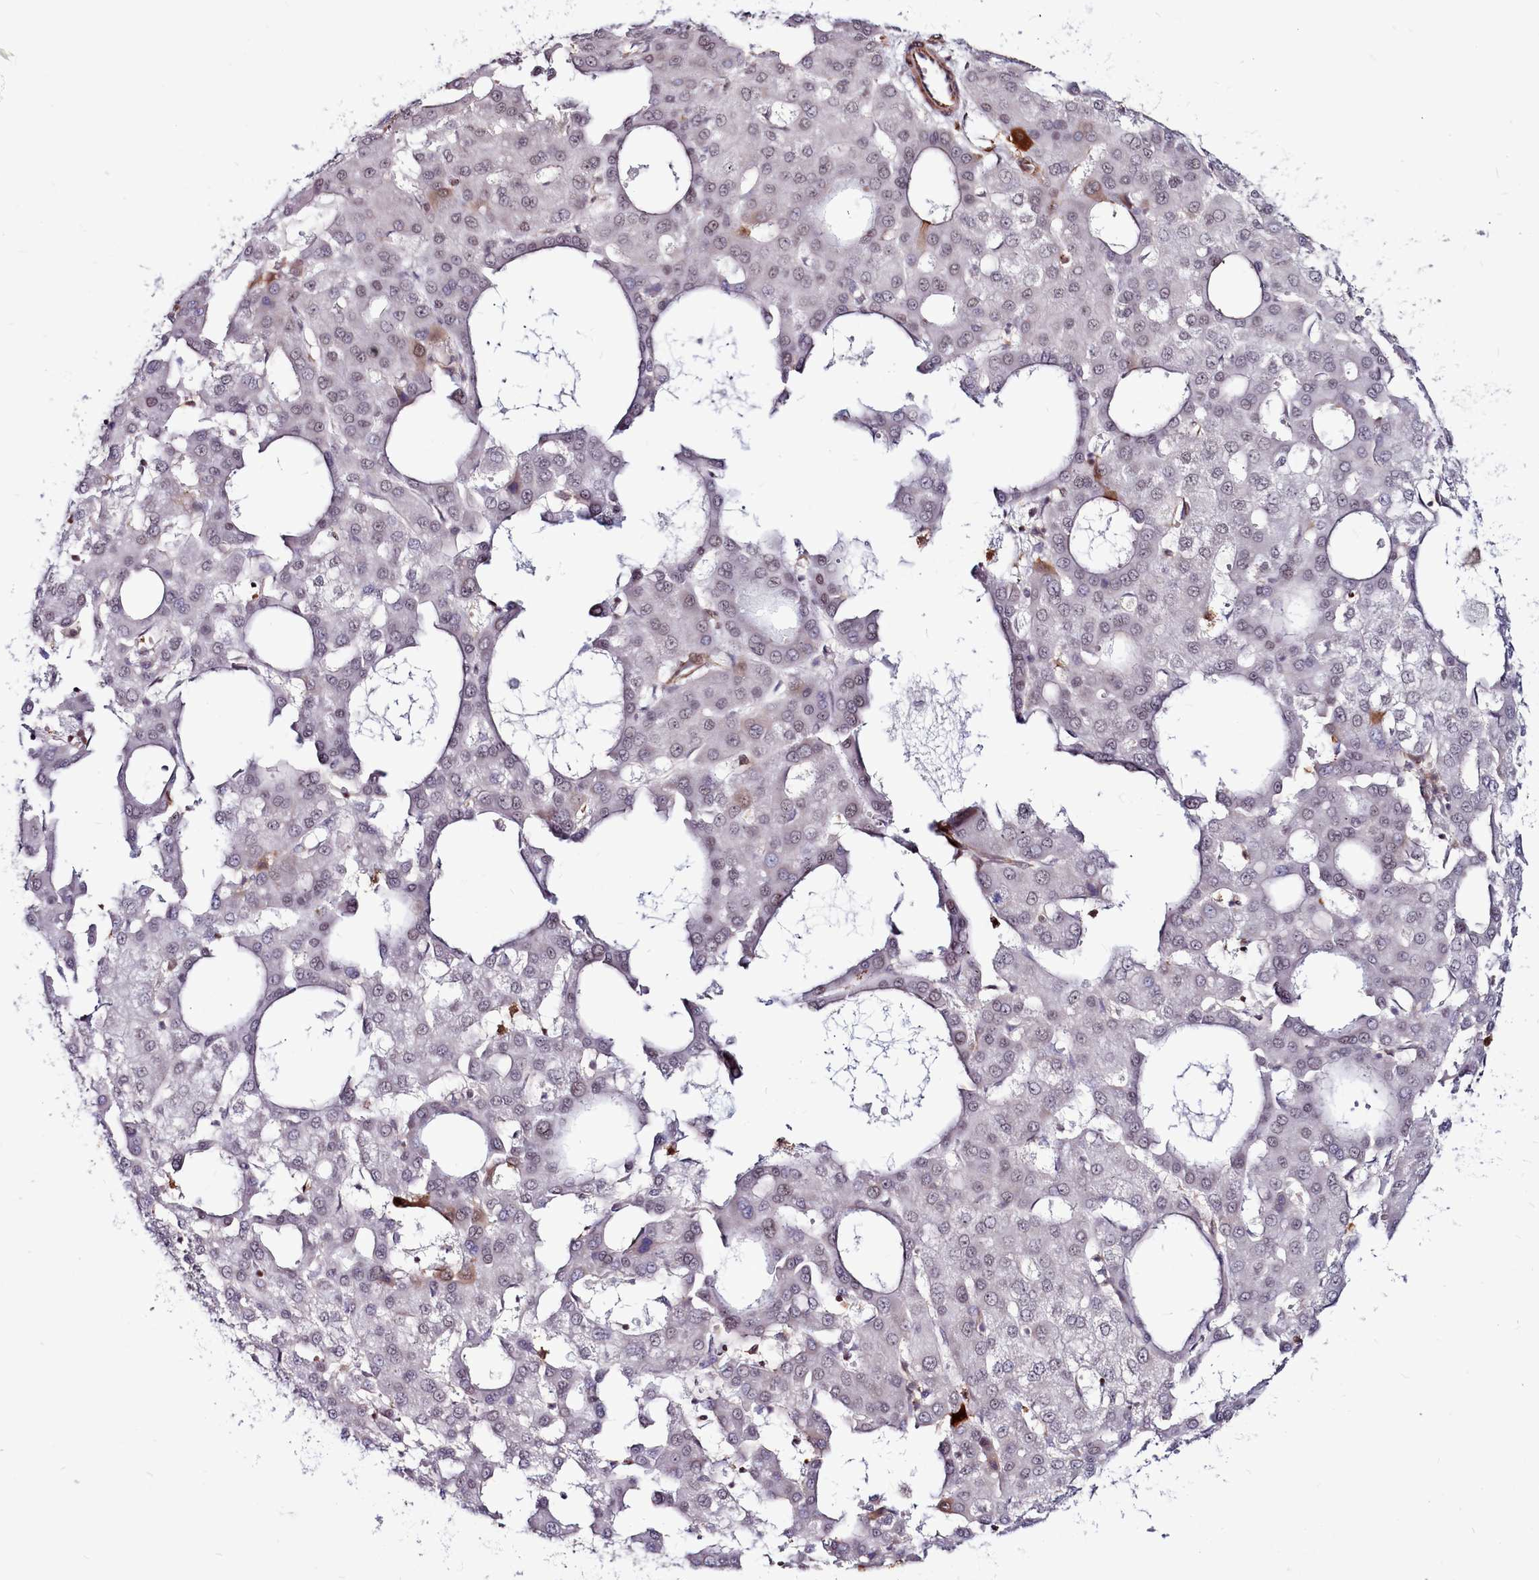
{"staining": {"intensity": "negative", "quantity": "none", "location": "none"}, "tissue": "liver cancer", "cell_type": "Tumor cells", "image_type": "cancer", "snomed": [{"axis": "morphology", "description": "Carcinoma, Hepatocellular, NOS"}, {"axis": "topography", "description": "Liver"}], "caption": "A micrograph of human liver cancer is negative for staining in tumor cells.", "gene": "CLK3", "patient": {"sex": "male", "age": 47}}